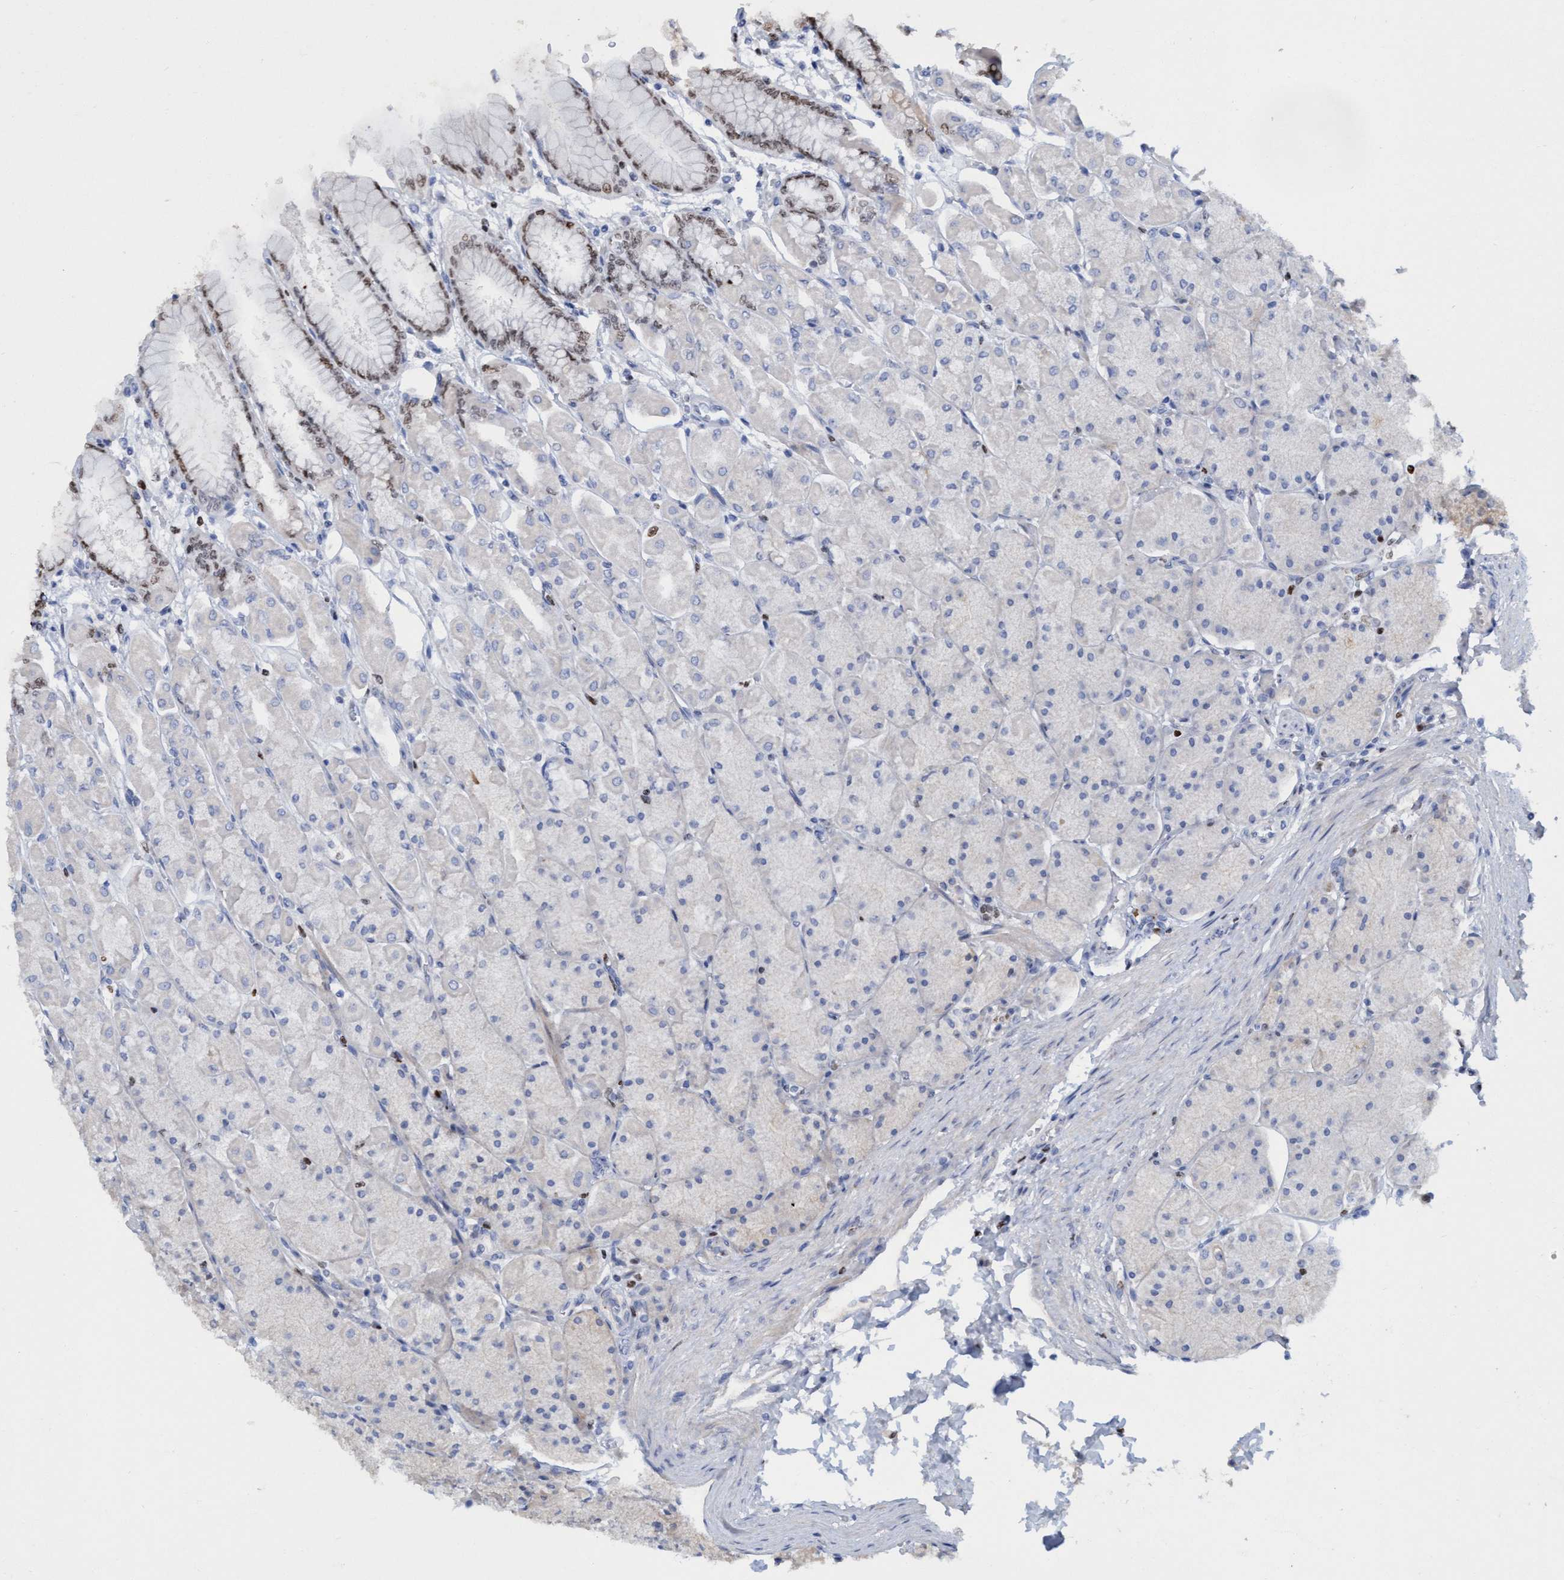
{"staining": {"intensity": "moderate", "quantity": "25%-75%", "location": "nuclear"}, "tissue": "stomach", "cell_type": "Glandular cells", "image_type": "normal", "snomed": [{"axis": "morphology", "description": "Normal tissue, NOS"}, {"axis": "topography", "description": "Stomach, upper"}], "caption": "Immunohistochemical staining of unremarkable human stomach reveals moderate nuclear protein staining in about 25%-75% of glandular cells. The protein is shown in brown color, while the nuclei are stained blue.", "gene": "CBX2", "patient": {"sex": "female", "age": 56}}